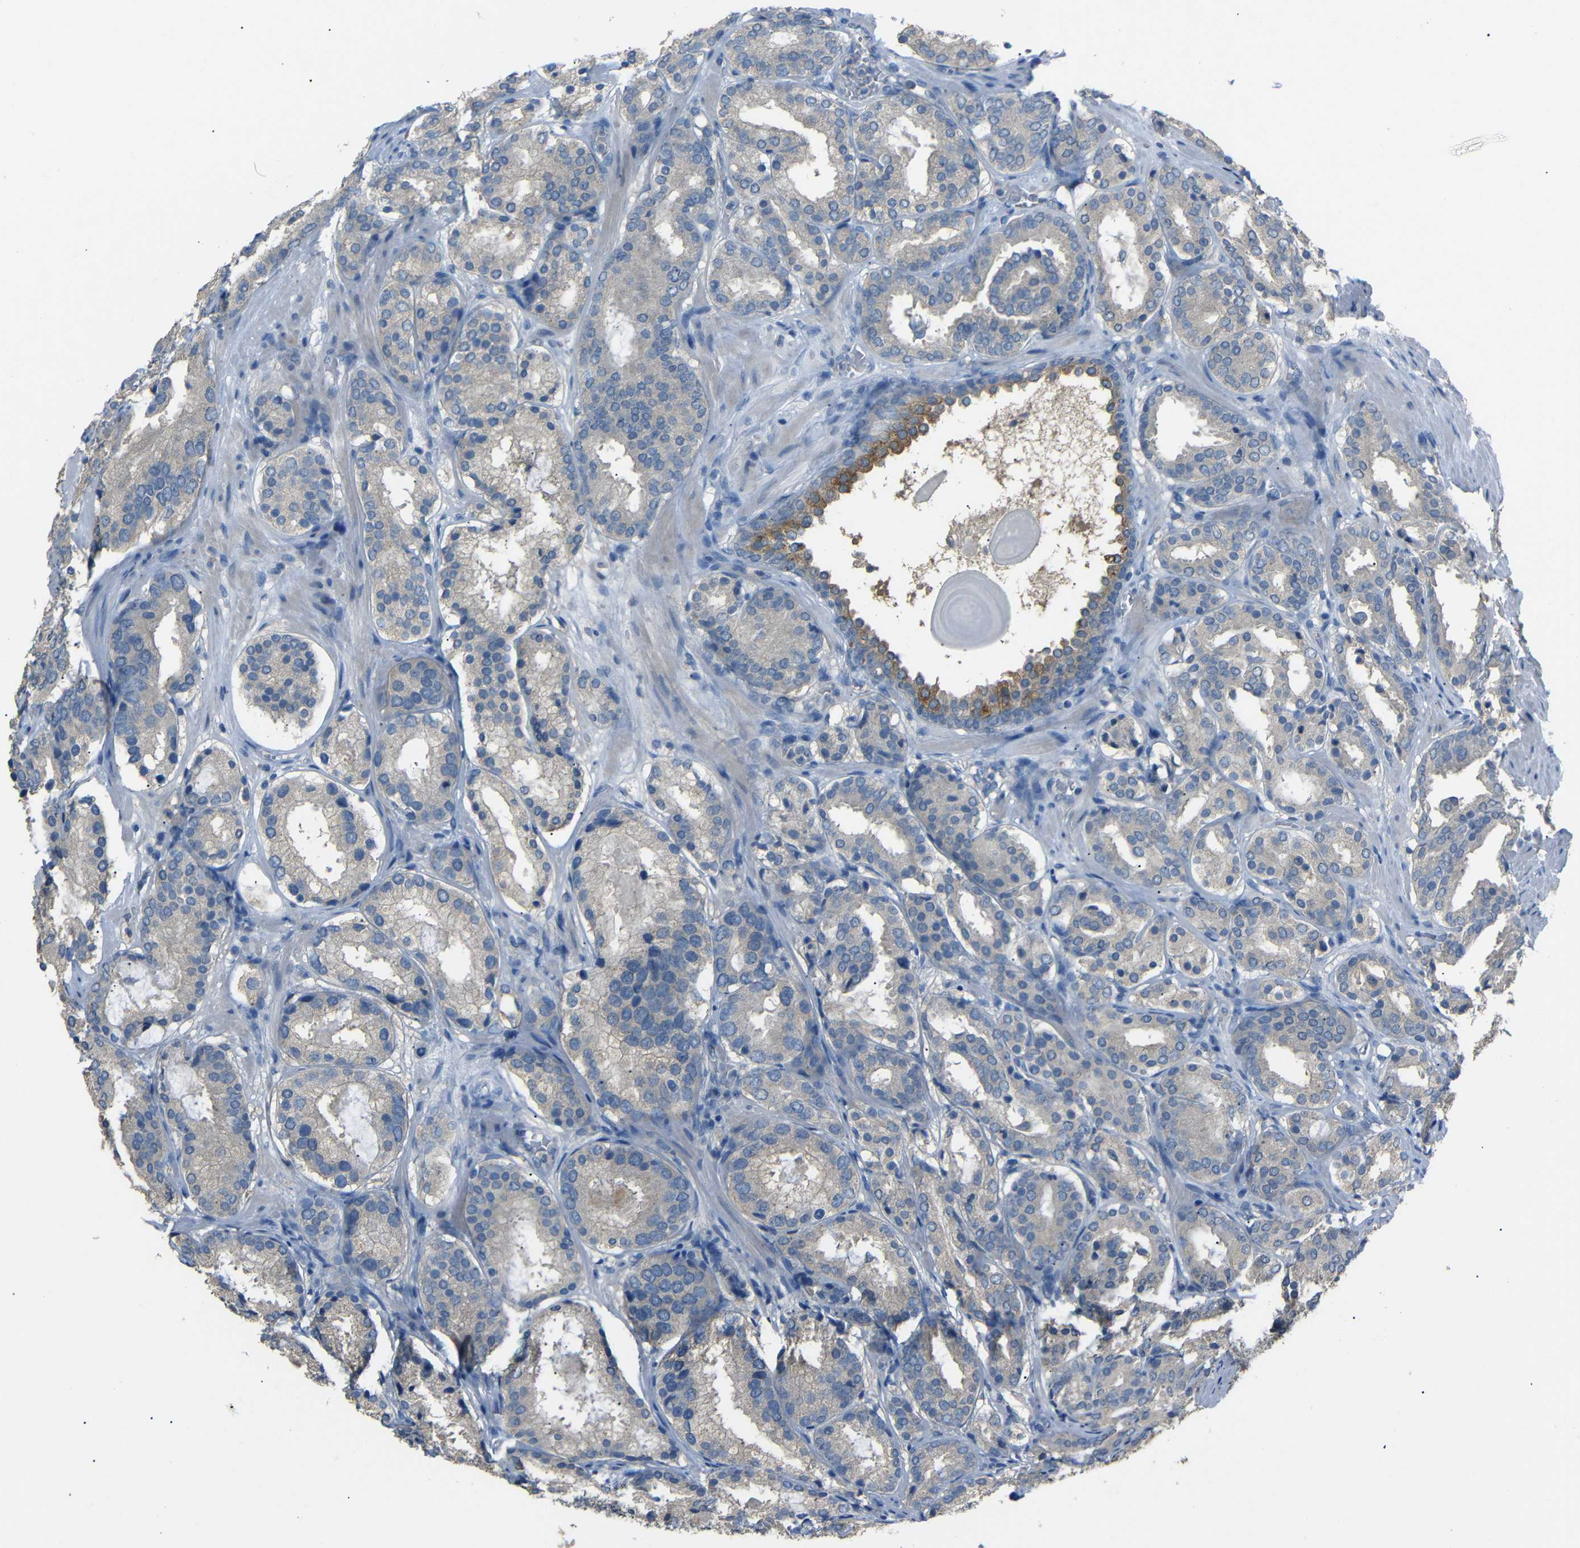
{"staining": {"intensity": "weak", "quantity": "25%-75%", "location": "cytoplasmic/membranous"}, "tissue": "prostate cancer", "cell_type": "Tumor cells", "image_type": "cancer", "snomed": [{"axis": "morphology", "description": "Adenocarcinoma, Low grade"}, {"axis": "topography", "description": "Prostate"}], "caption": "The photomicrograph displays a brown stain indicating the presence of a protein in the cytoplasmic/membranous of tumor cells in adenocarcinoma (low-grade) (prostate). The staining was performed using DAB (3,3'-diaminobenzidine), with brown indicating positive protein expression. Nuclei are stained blue with hematoxylin.", "gene": "C6orf89", "patient": {"sex": "male", "age": 69}}